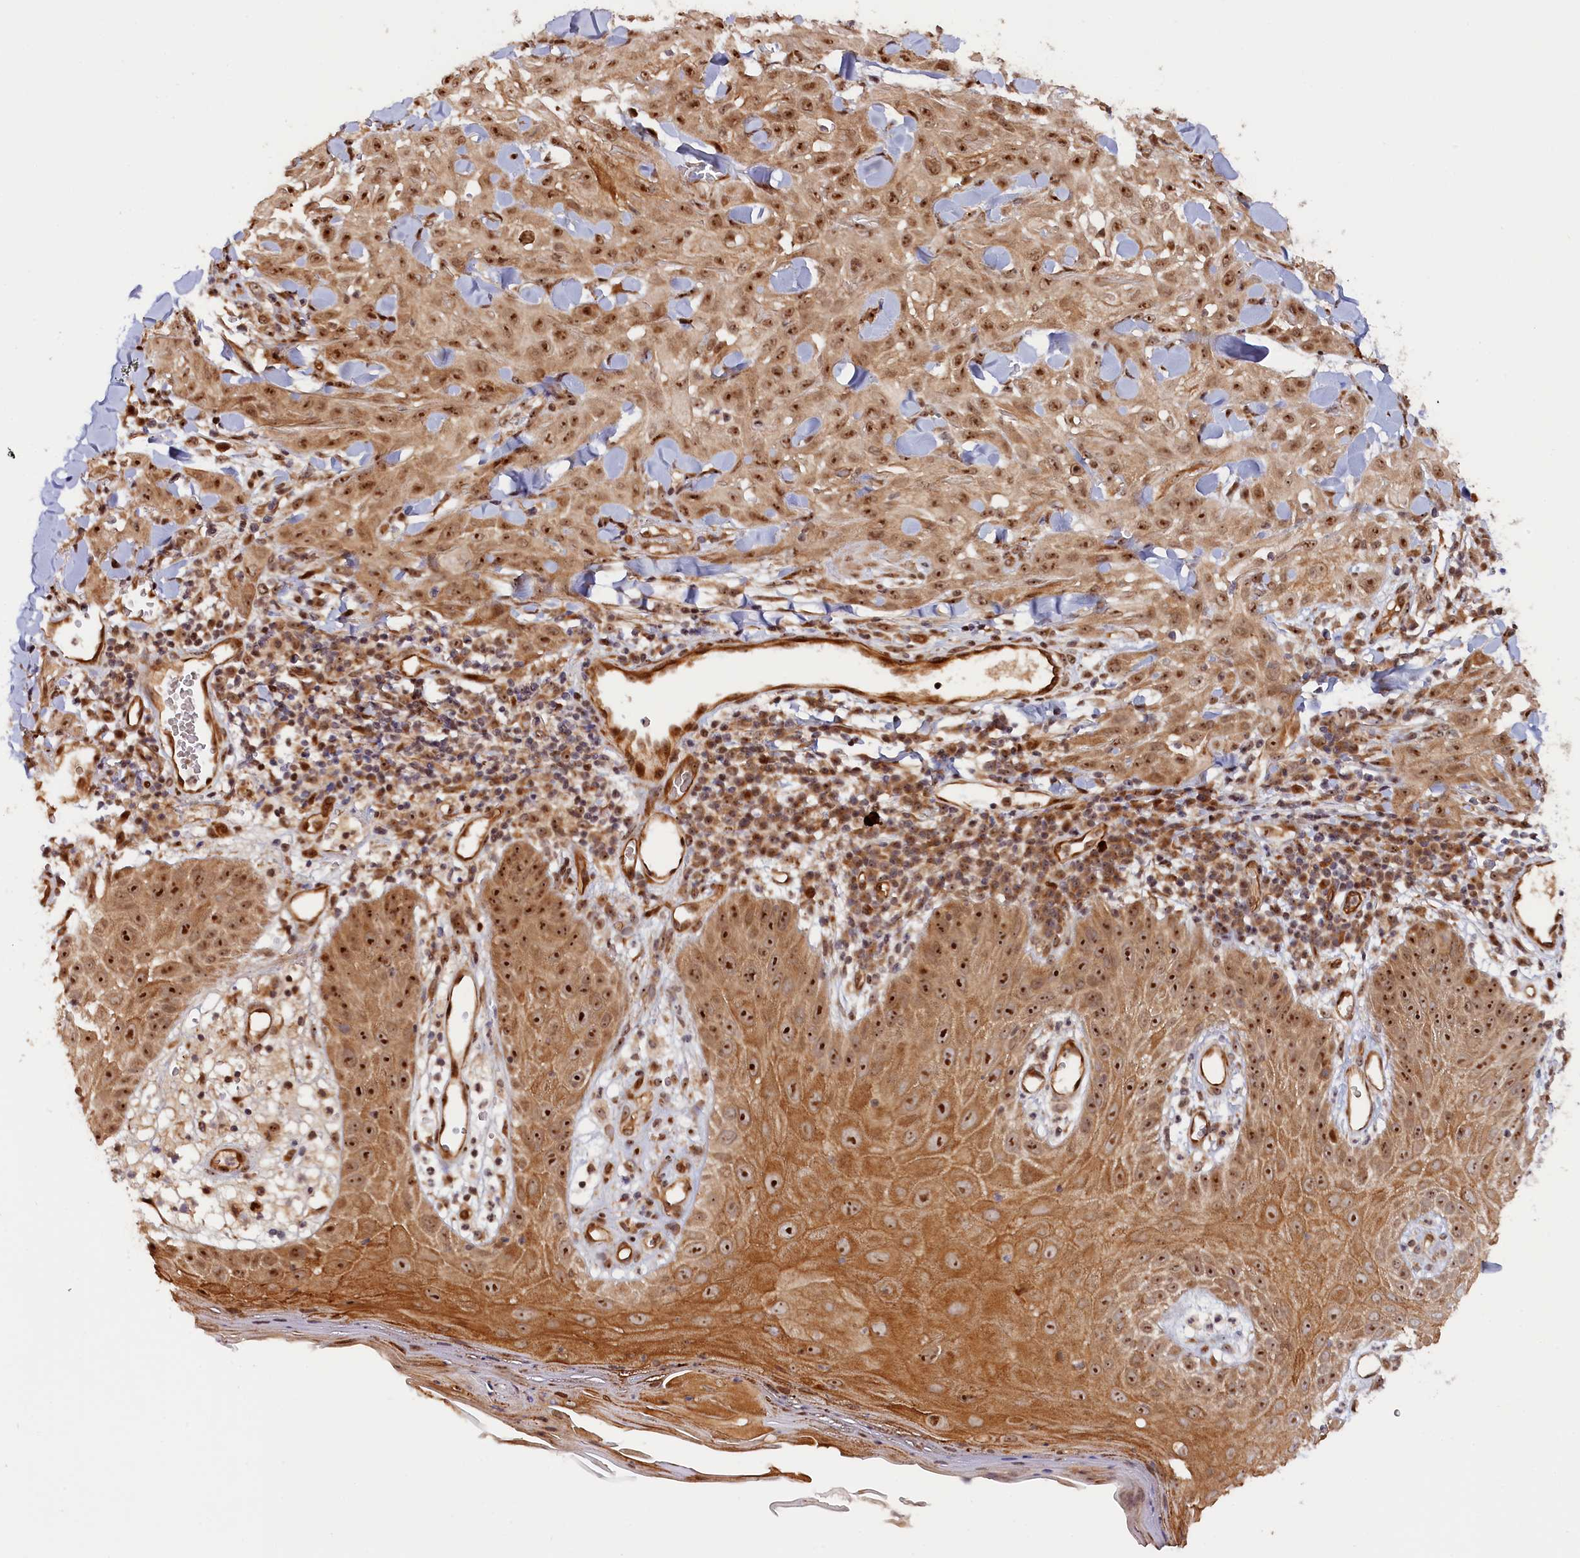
{"staining": {"intensity": "moderate", "quantity": ">75%", "location": "cytoplasmic/membranous,nuclear"}, "tissue": "skin cancer", "cell_type": "Tumor cells", "image_type": "cancer", "snomed": [{"axis": "morphology", "description": "Squamous cell carcinoma, NOS"}, {"axis": "topography", "description": "Skin"}], "caption": "This image displays immunohistochemistry (IHC) staining of human skin cancer (squamous cell carcinoma), with medium moderate cytoplasmic/membranous and nuclear expression in about >75% of tumor cells.", "gene": "ANKRD24", "patient": {"sex": "male", "age": 24}}